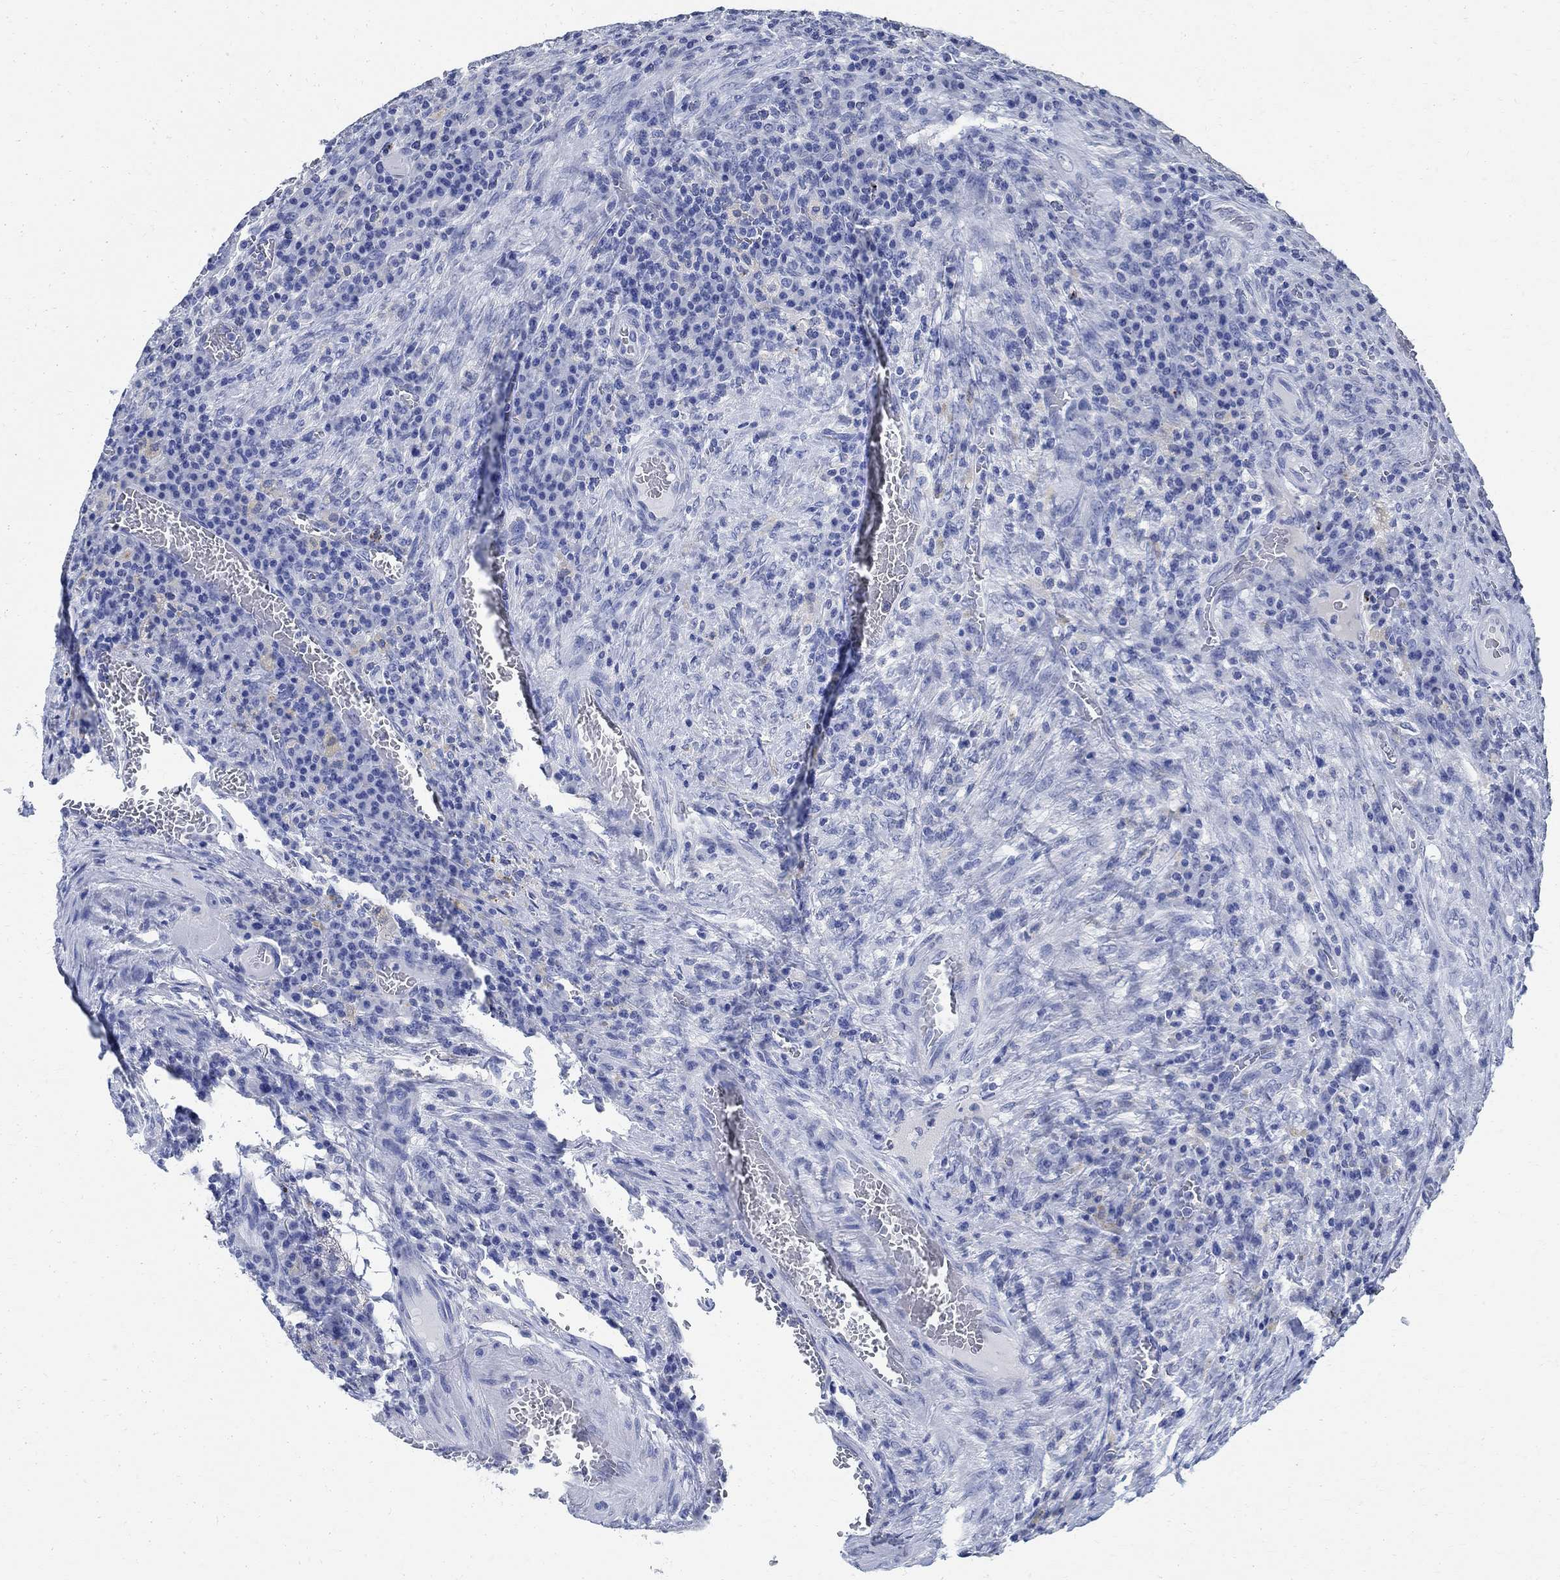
{"staining": {"intensity": "negative", "quantity": "none", "location": "none"}, "tissue": "colorectal cancer", "cell_type": "Tumor cells", "image_type": "cancer", "snomed": [{"axis": "morphology", "description": "Adenocarcinoma, NOS"}, {"axis": "topography", "description": "Colon"}], "caption": "This is an immunohistochemistry (IHC) image of adenocarcinoma (colorectal). There is no expression in tumor cells.", "gene": "TMEM221", "patient": {"sex": "female", "age": 86}}